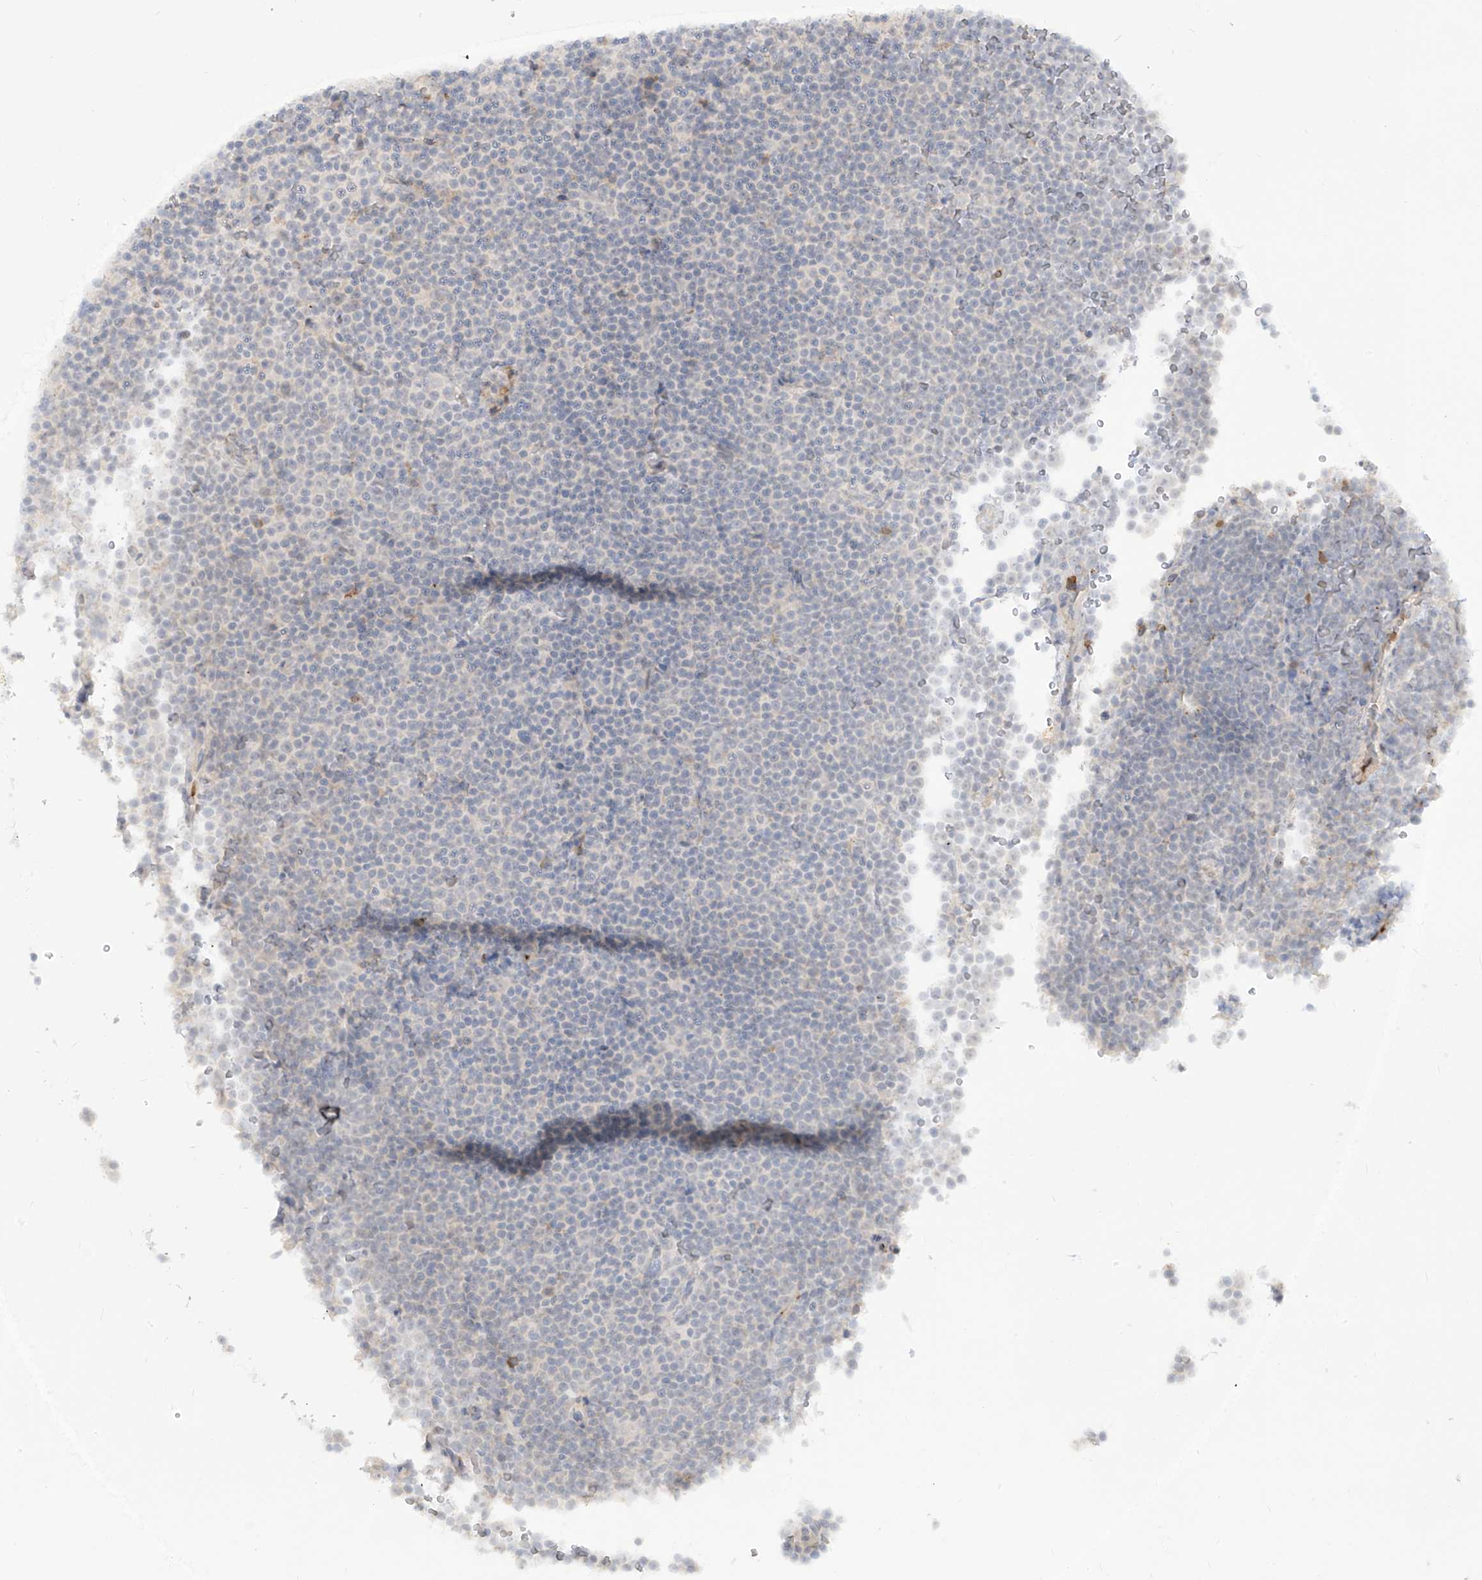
{"staining": {"intensity": "negative", "quantity": "none", "location": "none"}, "tissue": "lymphoma", "cell_type": "Tumor cells", "image_type": "cancer", "snomed": [{"axis": "morphology", "description": "Malignant lymphoma, non-Hodgkin's type, Low grade"}, {"axis": "topography", "description": "Lymph node"}], "caption": "Immunohistochemistry (IHC) photomicrograph of neoplastic tissue: human lymphoma stained with DAB displays no significant protein positivity in tumor cells.", "gene": "NOTO", "patient": {"sex": "female", "age": 67}}